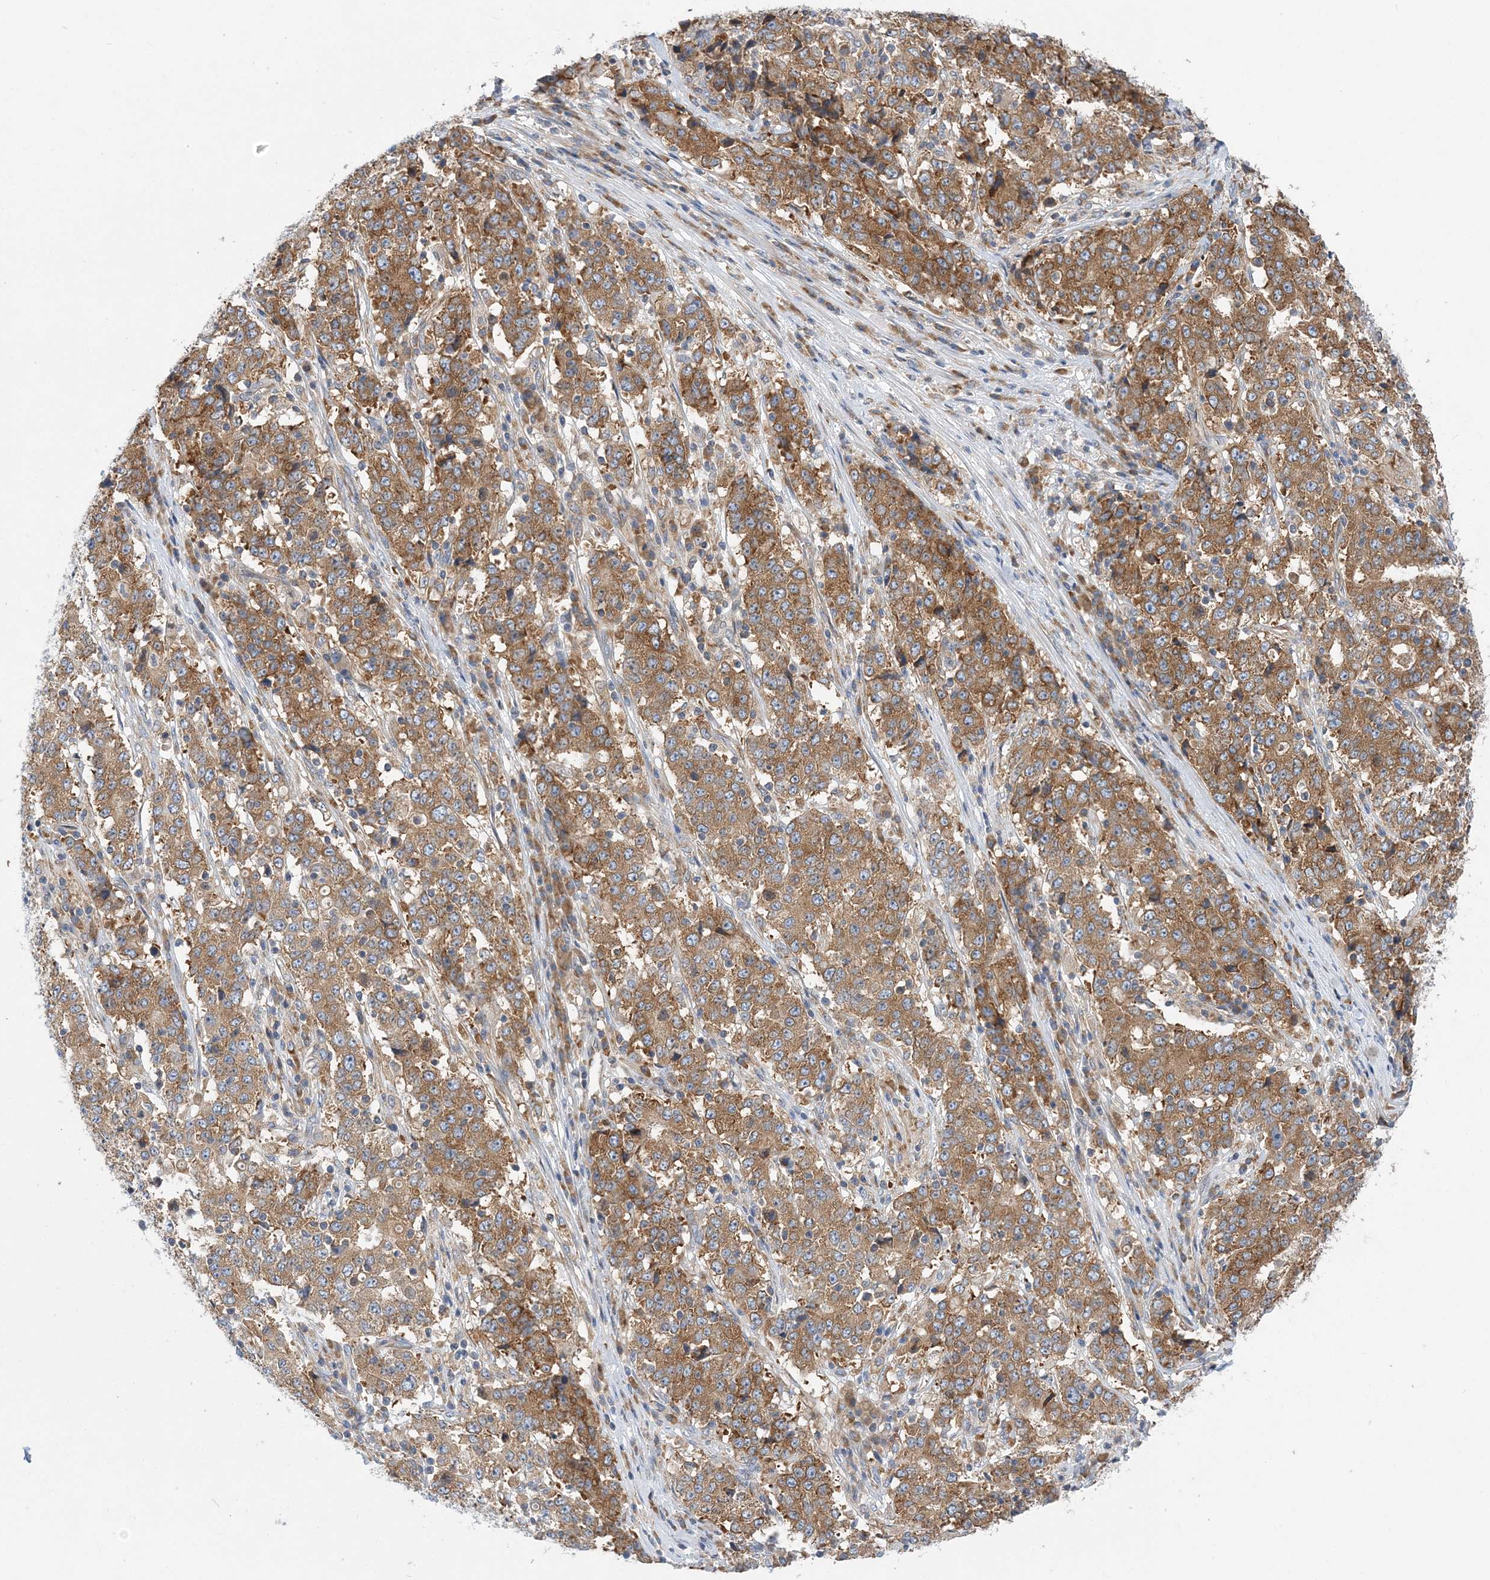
{"staining": {"intensity": "moderate", "quantity": ">75%", "location": "cytoplasmic/membranous"}, "tissue": "stomach cancer", "cell_type": "Tumor cells", "image_type": "cancer", "snomed": [{"axis": "morphology", "description": "Adenocarcinoma, NOS"}, {"axis": "topography", "description": "Stomach"}], "caption": "Immunohistochemical staining of stomach cancer (adenocarcinoma) reveals medium levels of moderate cytoplasmic/membranous protein positivity in approximately >75% of tumor cells. Nuclei are stained in blue.", "gene": "LARP4B", "patient": {"sex": "male", "age": 59}}